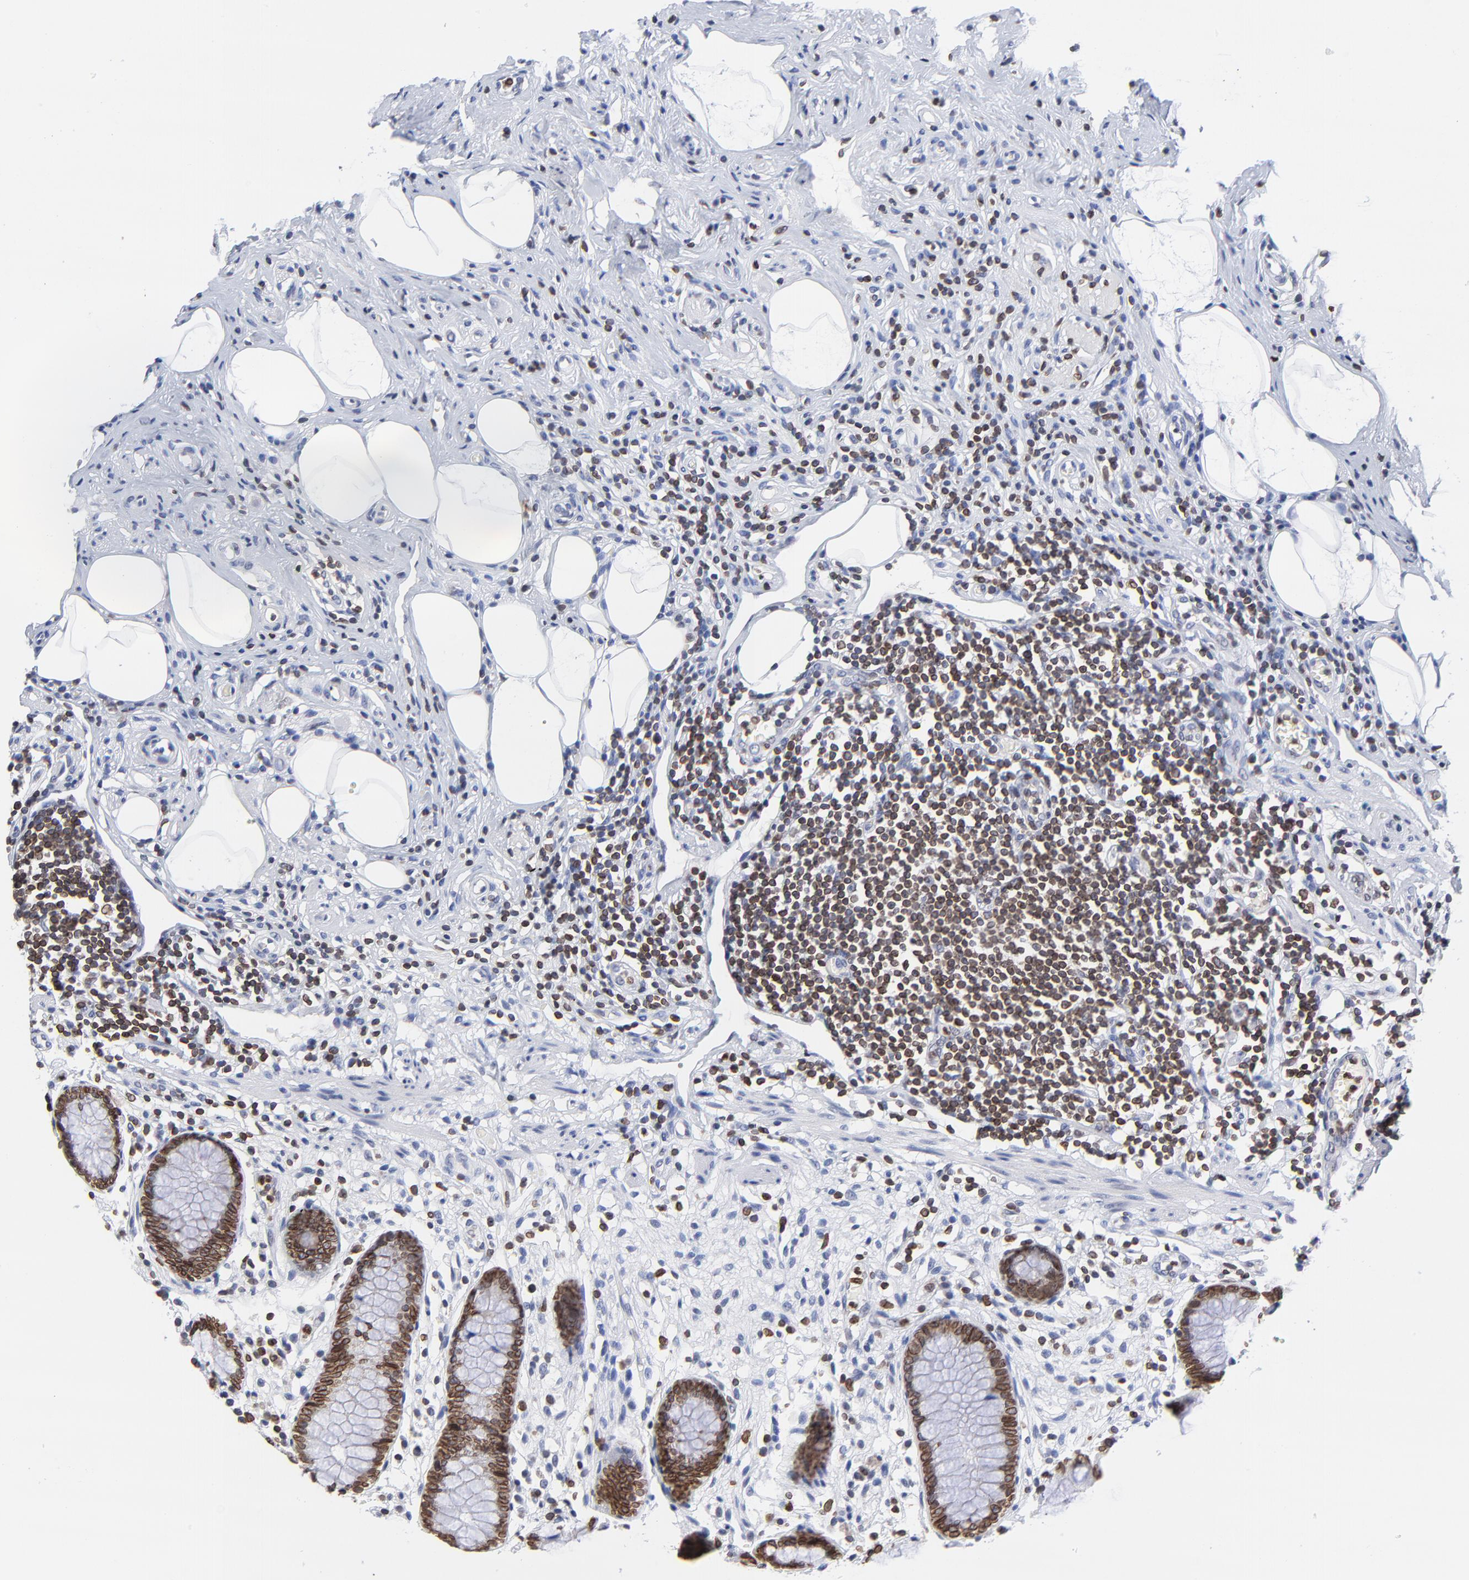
{"staining": {"intensity": "moderate", "quantity": ">75%", "location": "cytoplasmic/membranous,nuclear"}, "tissue": "appendix", "cell_type": "Glandular cells", "image_type": "normal", "snomed": [{"axis": "morphology", "description": "Normal tissue, NOS"}, {"axis": "topography", "description": "Appendix"}], "caption": "Appendix stained with DAB immunohistochemistry (IHC) displays medium levels of moderate cytoplasmic/membranous,nuclear staining in approximately >75% of glandular cells.", "gene": "THAP7", "patient": {"sex": "male", "age": 38}}